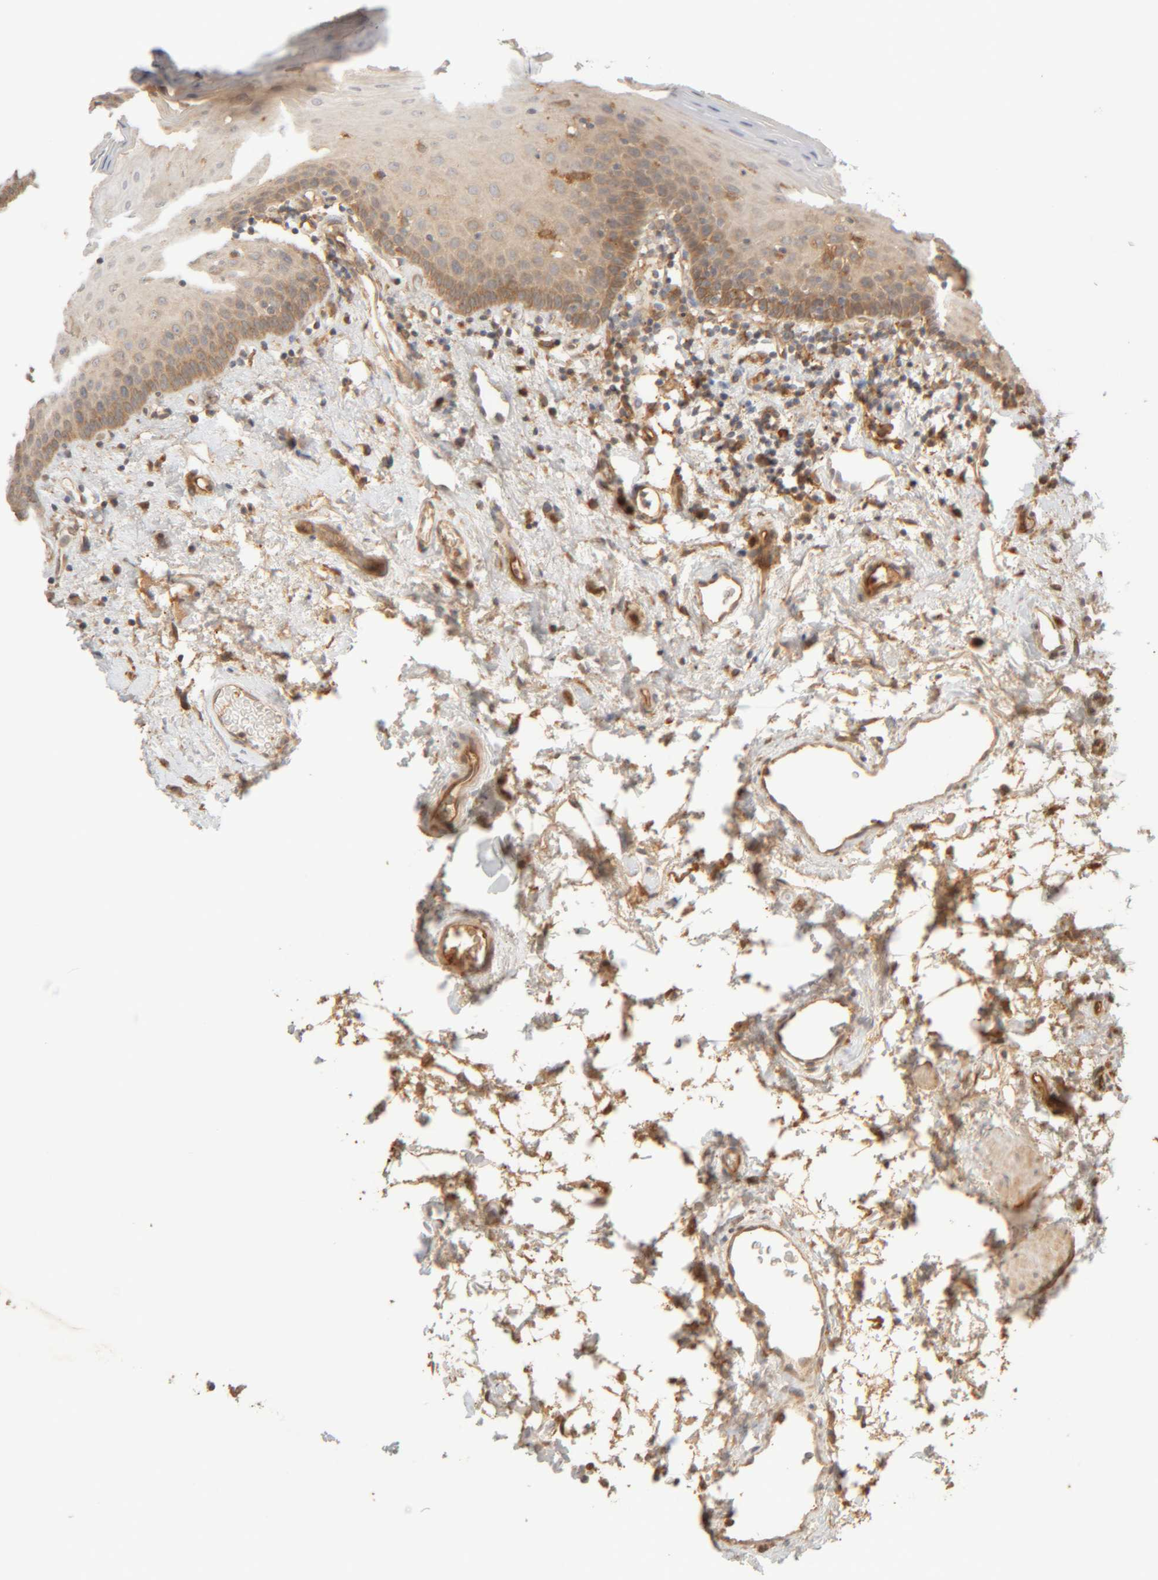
{"staining": {"intensity": "moderate", "quantity": "25%-75%", "location": "cytoplasmic/membranous"}, "tissue": "oral mucosa", "cell_type": "Squamous epithelial cells", "image_type": "normal", "snomed": [{"axis": "morphology", "description": "Normal tissue, NOS"}, {"axis": "topography", "description": "Oral tissue"}], "caption": "Immunohistochemistry (IHC) staining of normal oral mucosa, which reveals medium levels of moderate cytoplasmic/membranous positivity in about 25%-75% of squamous epithelial cells indicating moderate cytoplasmic/membranous protein positivity. The staining was performed using DAB (3,3'-diaminobenzidine) (brown) for protein detection and nuclei were counterstained in hematoxylin (blue).", "gene": "TMEM192", "patient": {"sex": "male", "age": 66}}